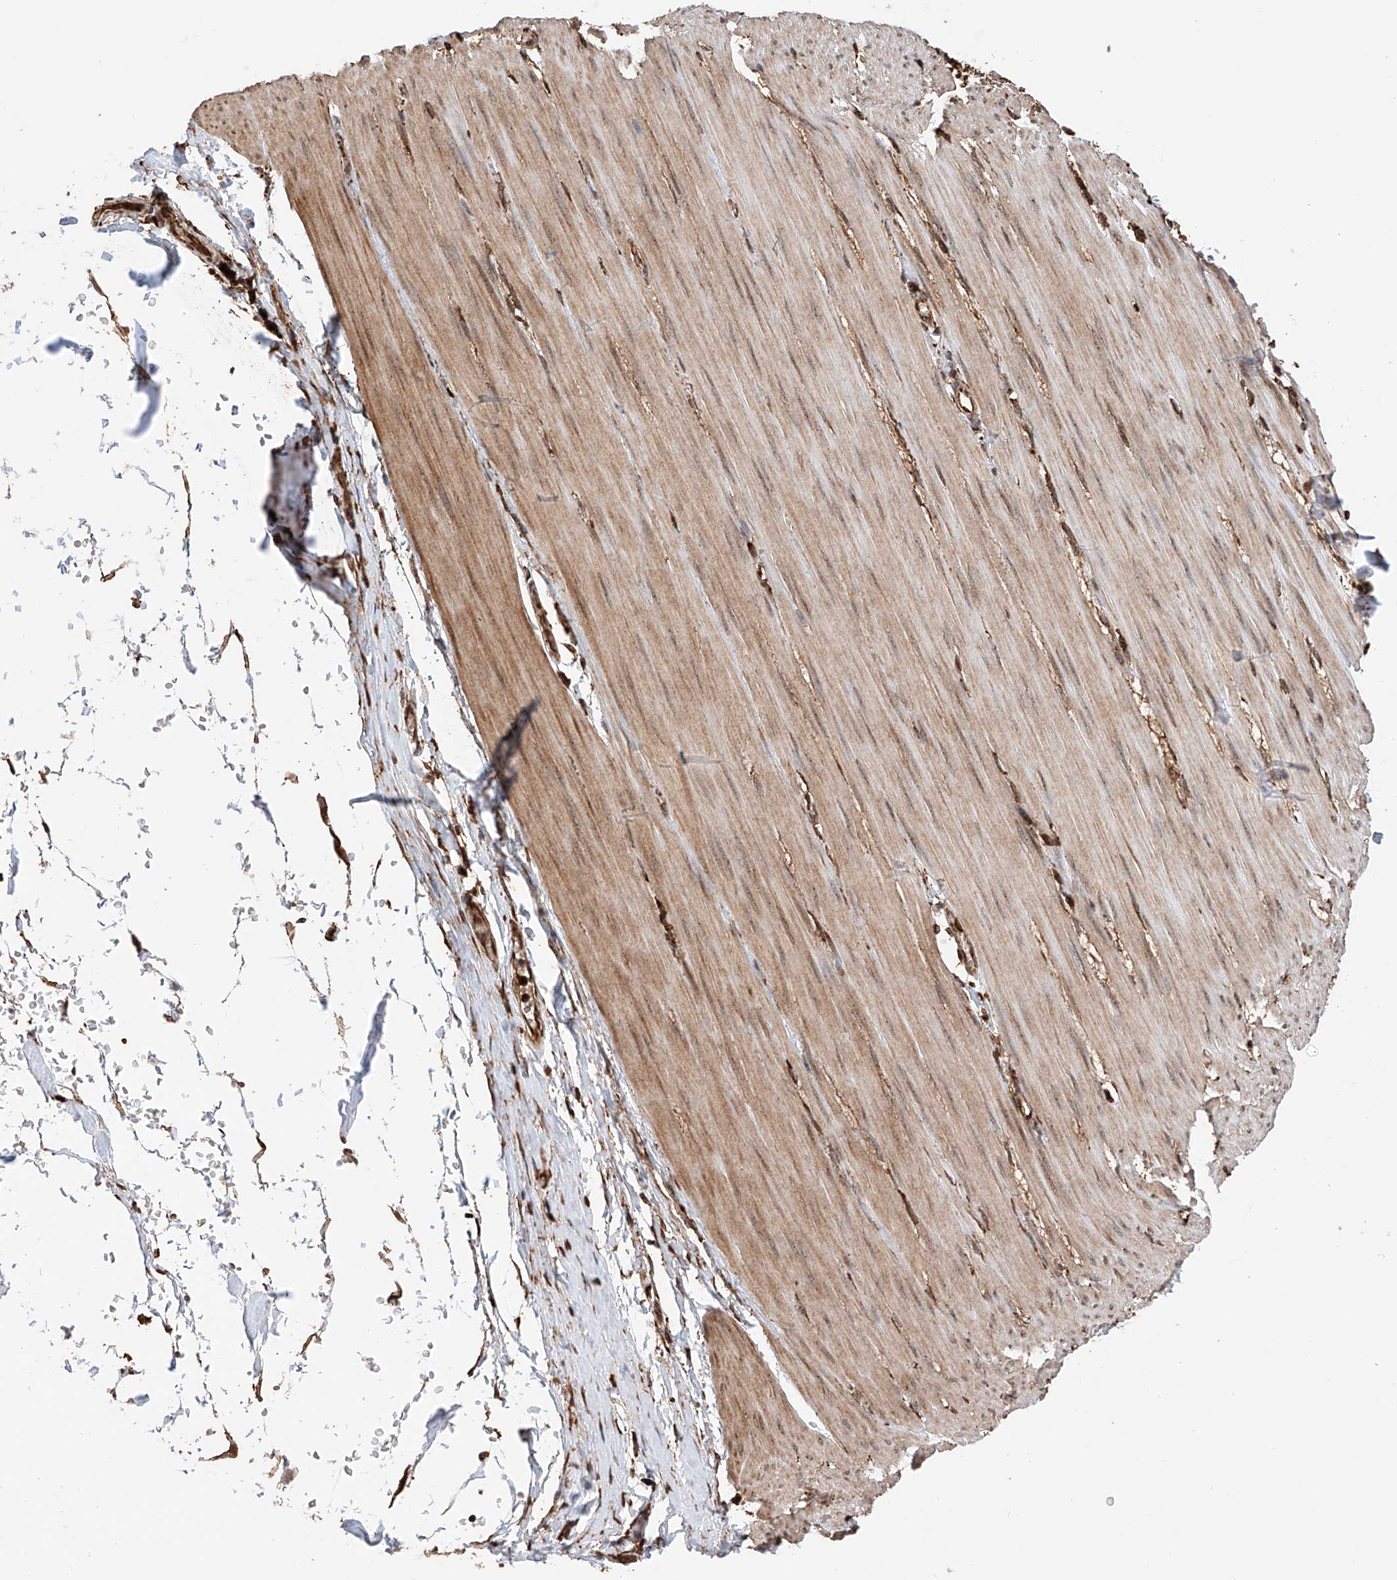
{"staining": {"intensity": "moderate", "quantity": ">75%", "location": "cytoplasmic/membranous,nuclear"}, "tissue": "smooth muscle", "cell_type": "Smooth muscle cells", "image_type": "normal", "snomed": [{"axis": "morphology", "description": "Normal tissue, NOS"}, {"axis": "morphology", "description": "Adenocarcinoma, NOS"}, {"axis": "topography", "description": "Colon"}, {"axis": "topography", "description": "Peripheral nerve tissue"}], "caption": "High-magnification brightfield microscopy of normal smooth muscle stained with DAB (brown) and counterstained with hematoxylin (blue). smooth muscle cells exhibit moderate cytoplasmic/membranous,nuclear positivity is identified in about>75% of cells.", "gene": "DNAH8", "patient": {"sex": "male", "age": 14}}